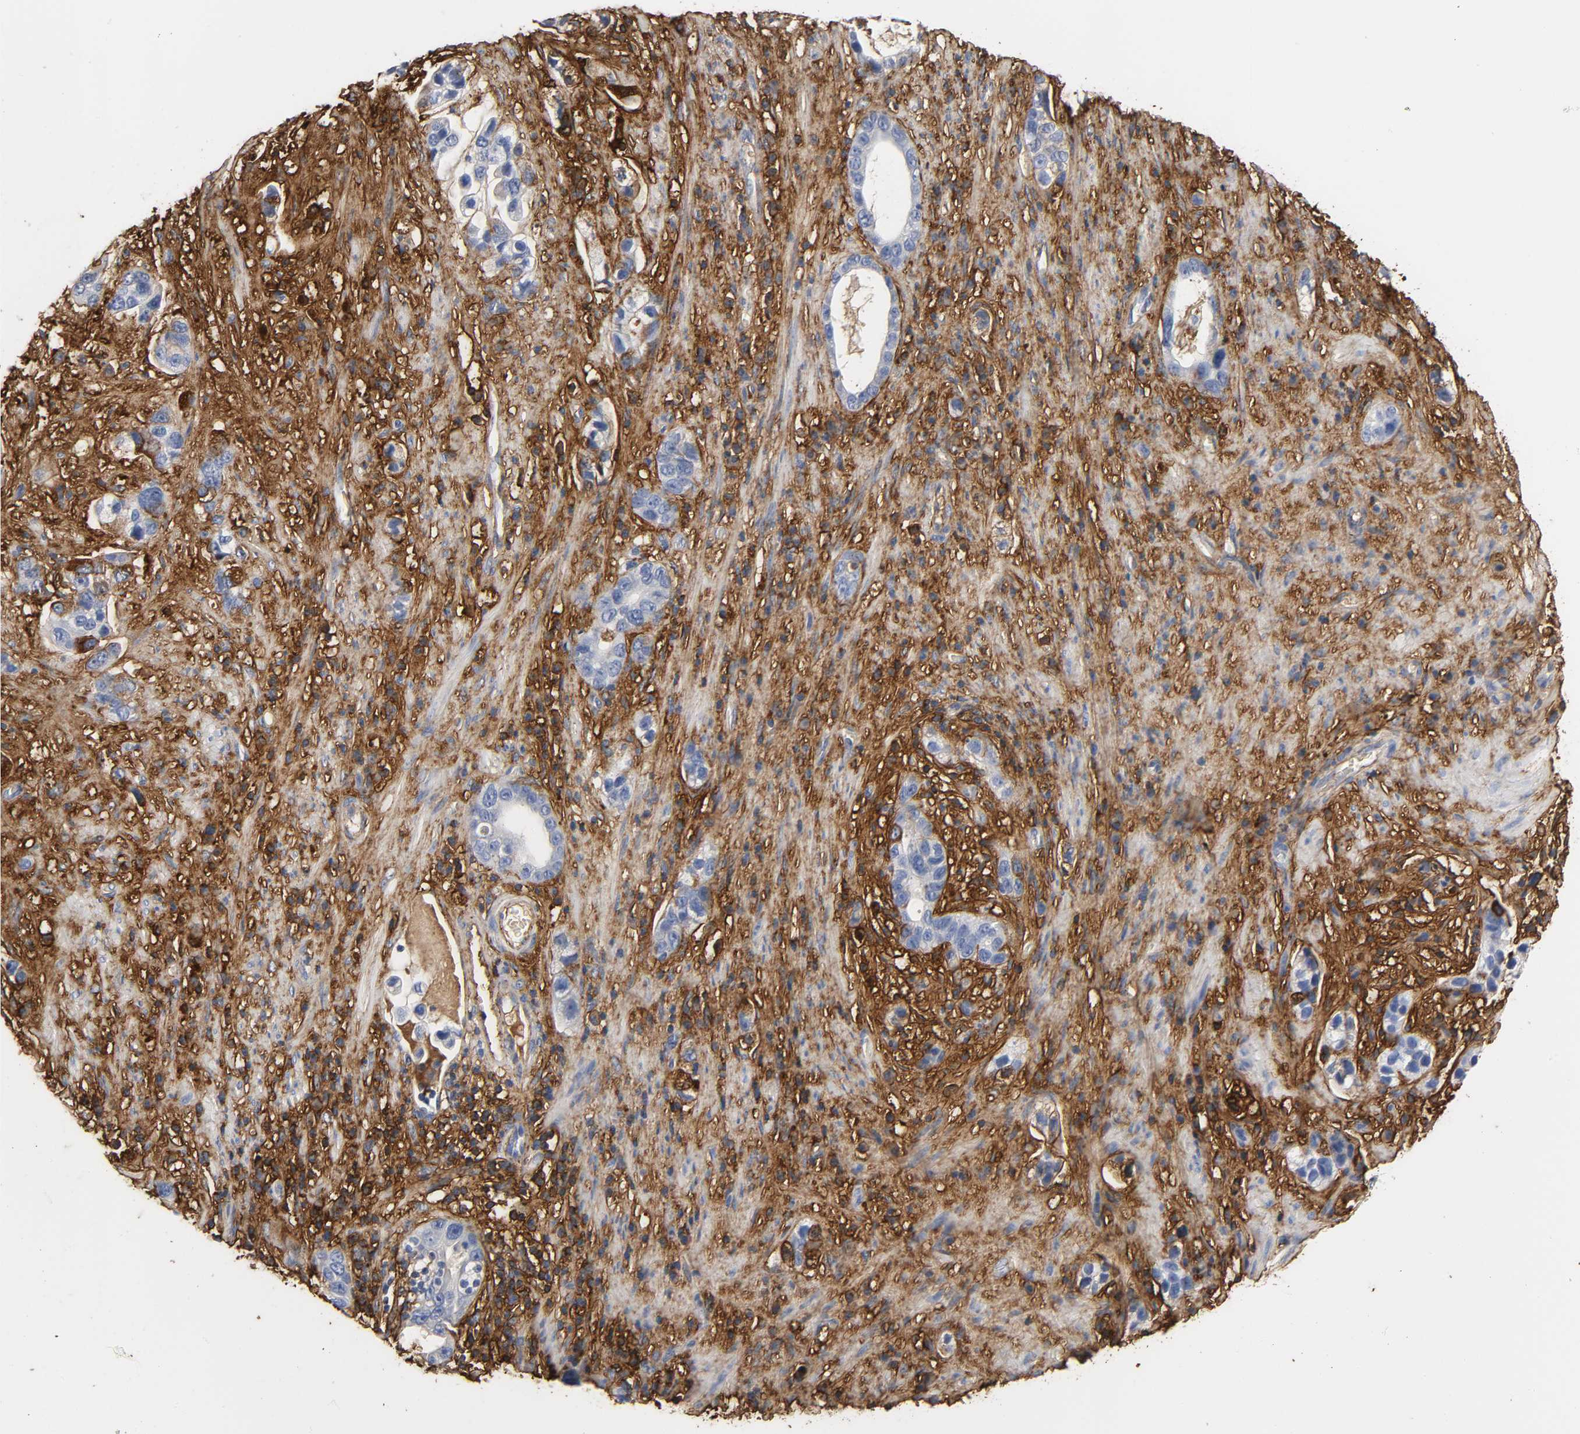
{"staining": {"intensity": "negative", "quantity": "none", "location": "none"}, "tissue": "stomach cancer", "cell_type": "Tumor cells", "image_type": "cancer", "snomed": [{"axis": "morphology", "description": "Adenocarcinoma, NOS"}, {"axis": "topography", "description": "Stomach, lower"}], "caption": "This photomicrograph is of stomach adenocarcinoma stained with immunohistochemistry (IHC) to label a protein in brown with the nuclei are counter-stained blue. There is no expression in tumor cells.", "gene": "FBLN1", "patient": {"sex": "female", "age": 93}}